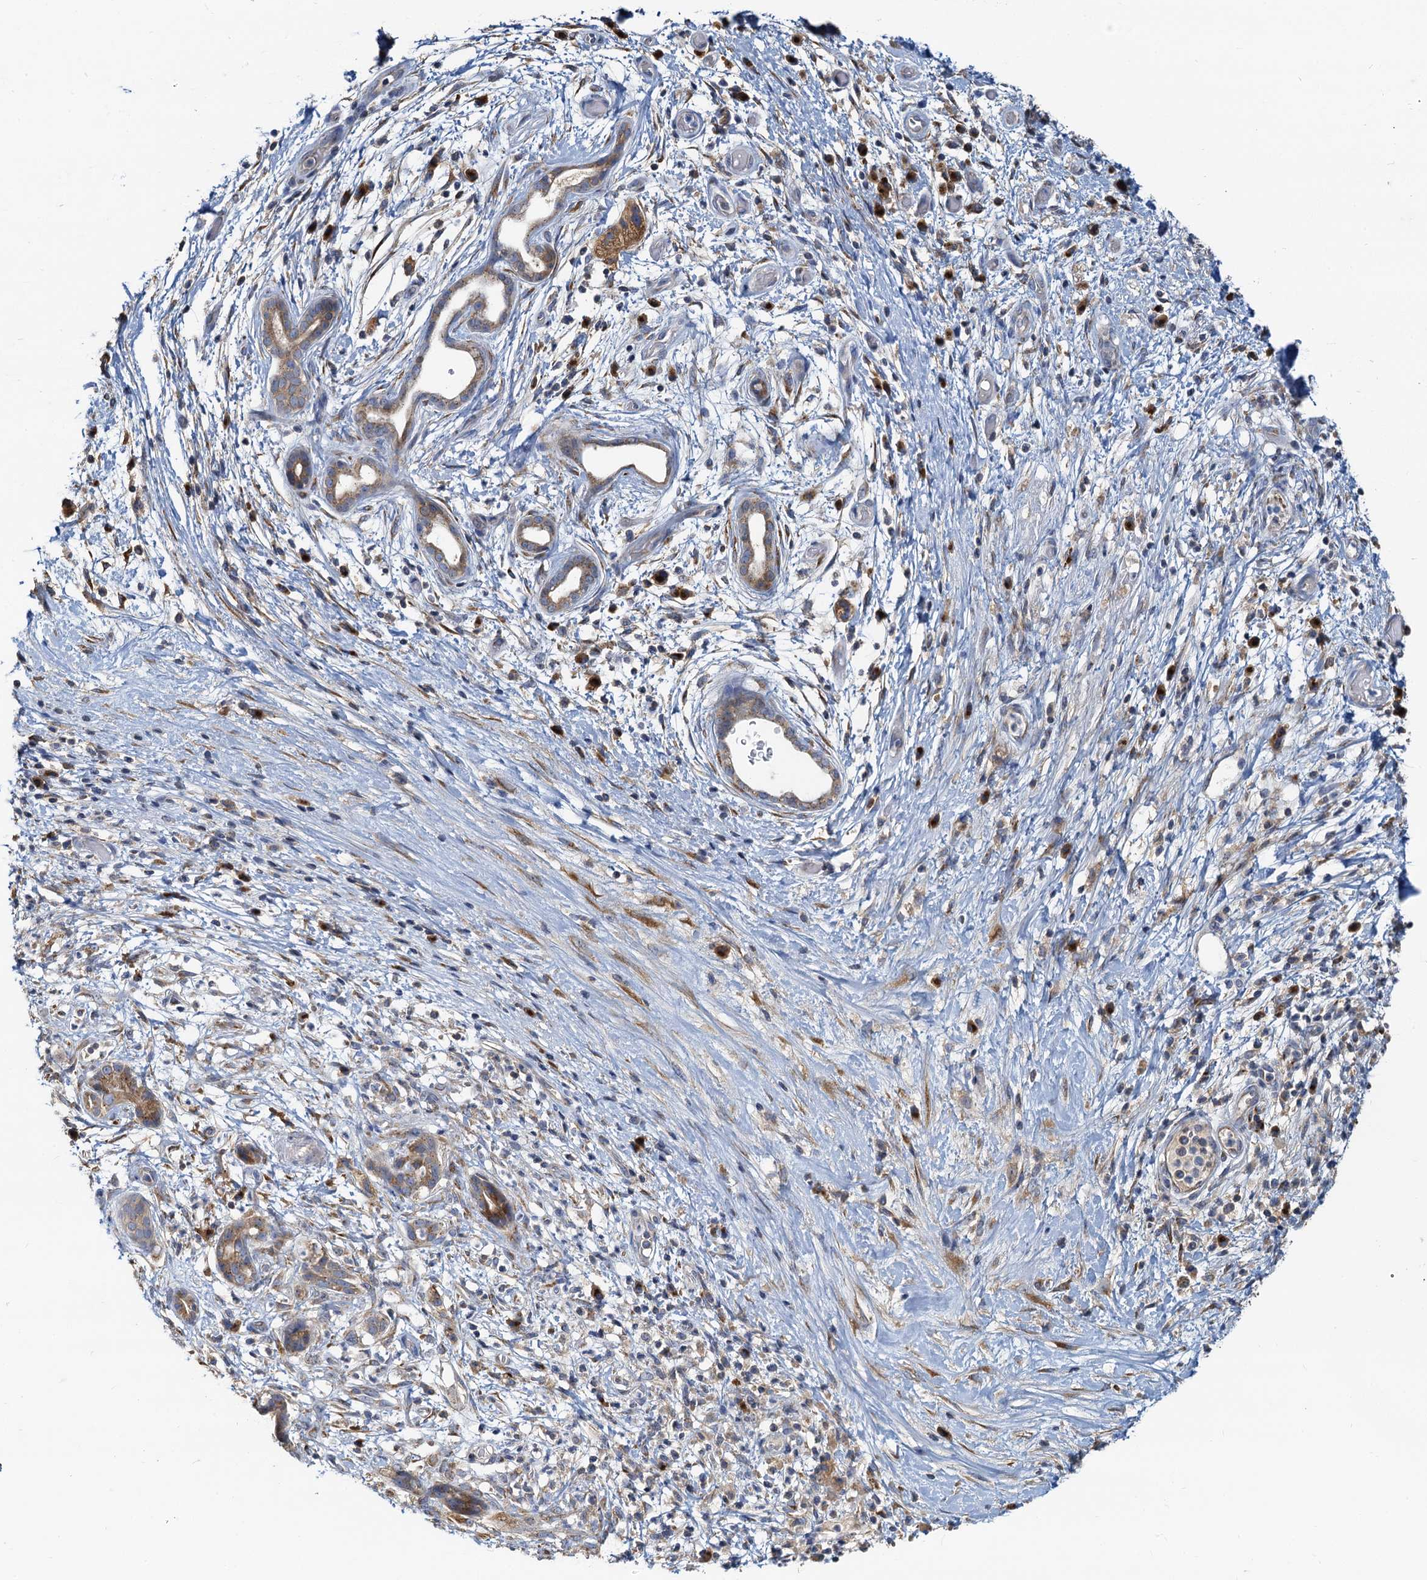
{"staining": {"intensity": "moderate", "quantity": ">75%", "location": "cytoplasmic/membranous"}, "tissue": "pancreatic cancer", "cell_type": "Tumor cells", "image_type": "cancer", "snomed": [{"axis": "morphology", "description": "Adenocarcinoma, NOS"}, {"axis": "topography", "description": "Pancreas"}], "caption": "The image reveals immunohistochemical staining of pancreatic adenocarcinoma. There is moderate cytoplasmic/membranous staining is identified in approximately >75% of tumor cells.", "gene": "NKAPD1", "patient": {"sex": "female", "age": 73}}